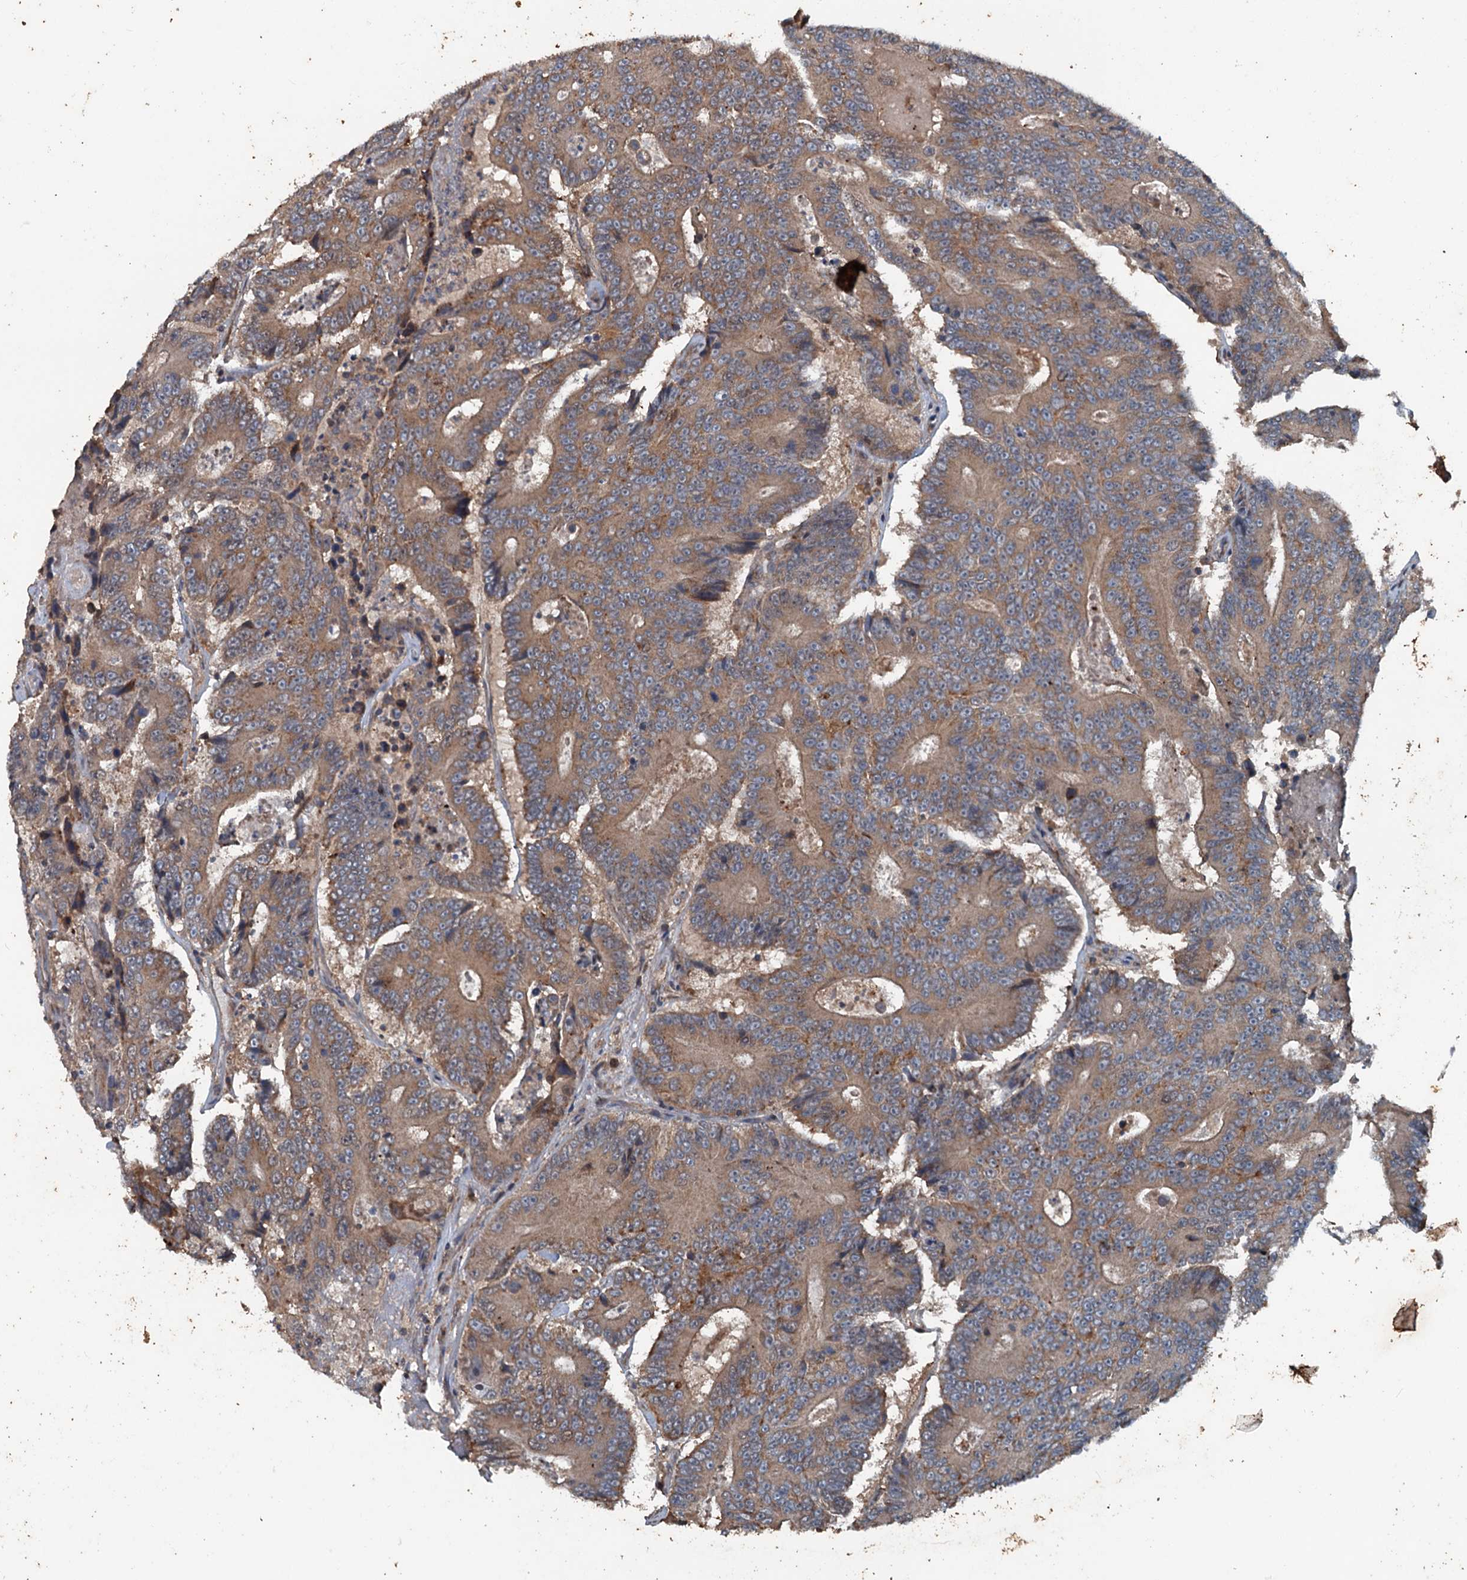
{"staining": {"intensity": "moderate", "quantity": ">75%", "location": "cytoplasmic/membranous"}, "tissue": "colorectal cancer", "cell_type": "Tumor cells", "image_type": "cancer", "snomed": [{"axis": "morphology", "description": "Adenocarcinoma, NOS"}, {"axis": "topography", "description": "Colon"}], "caption": "Immunohistochemical staining of colorectal cancer (adenocarcinoma) reveals medium levels of moderate cytoplasmic/membranous protein staining in approximately >75% of tumor cells. (Stains: DAB in brown, nuclei in blue, Microscopy: brightfield microscopy at high magnification).", "gene": "TEDC1", "patient": {"sex": "male", "age": 83}}